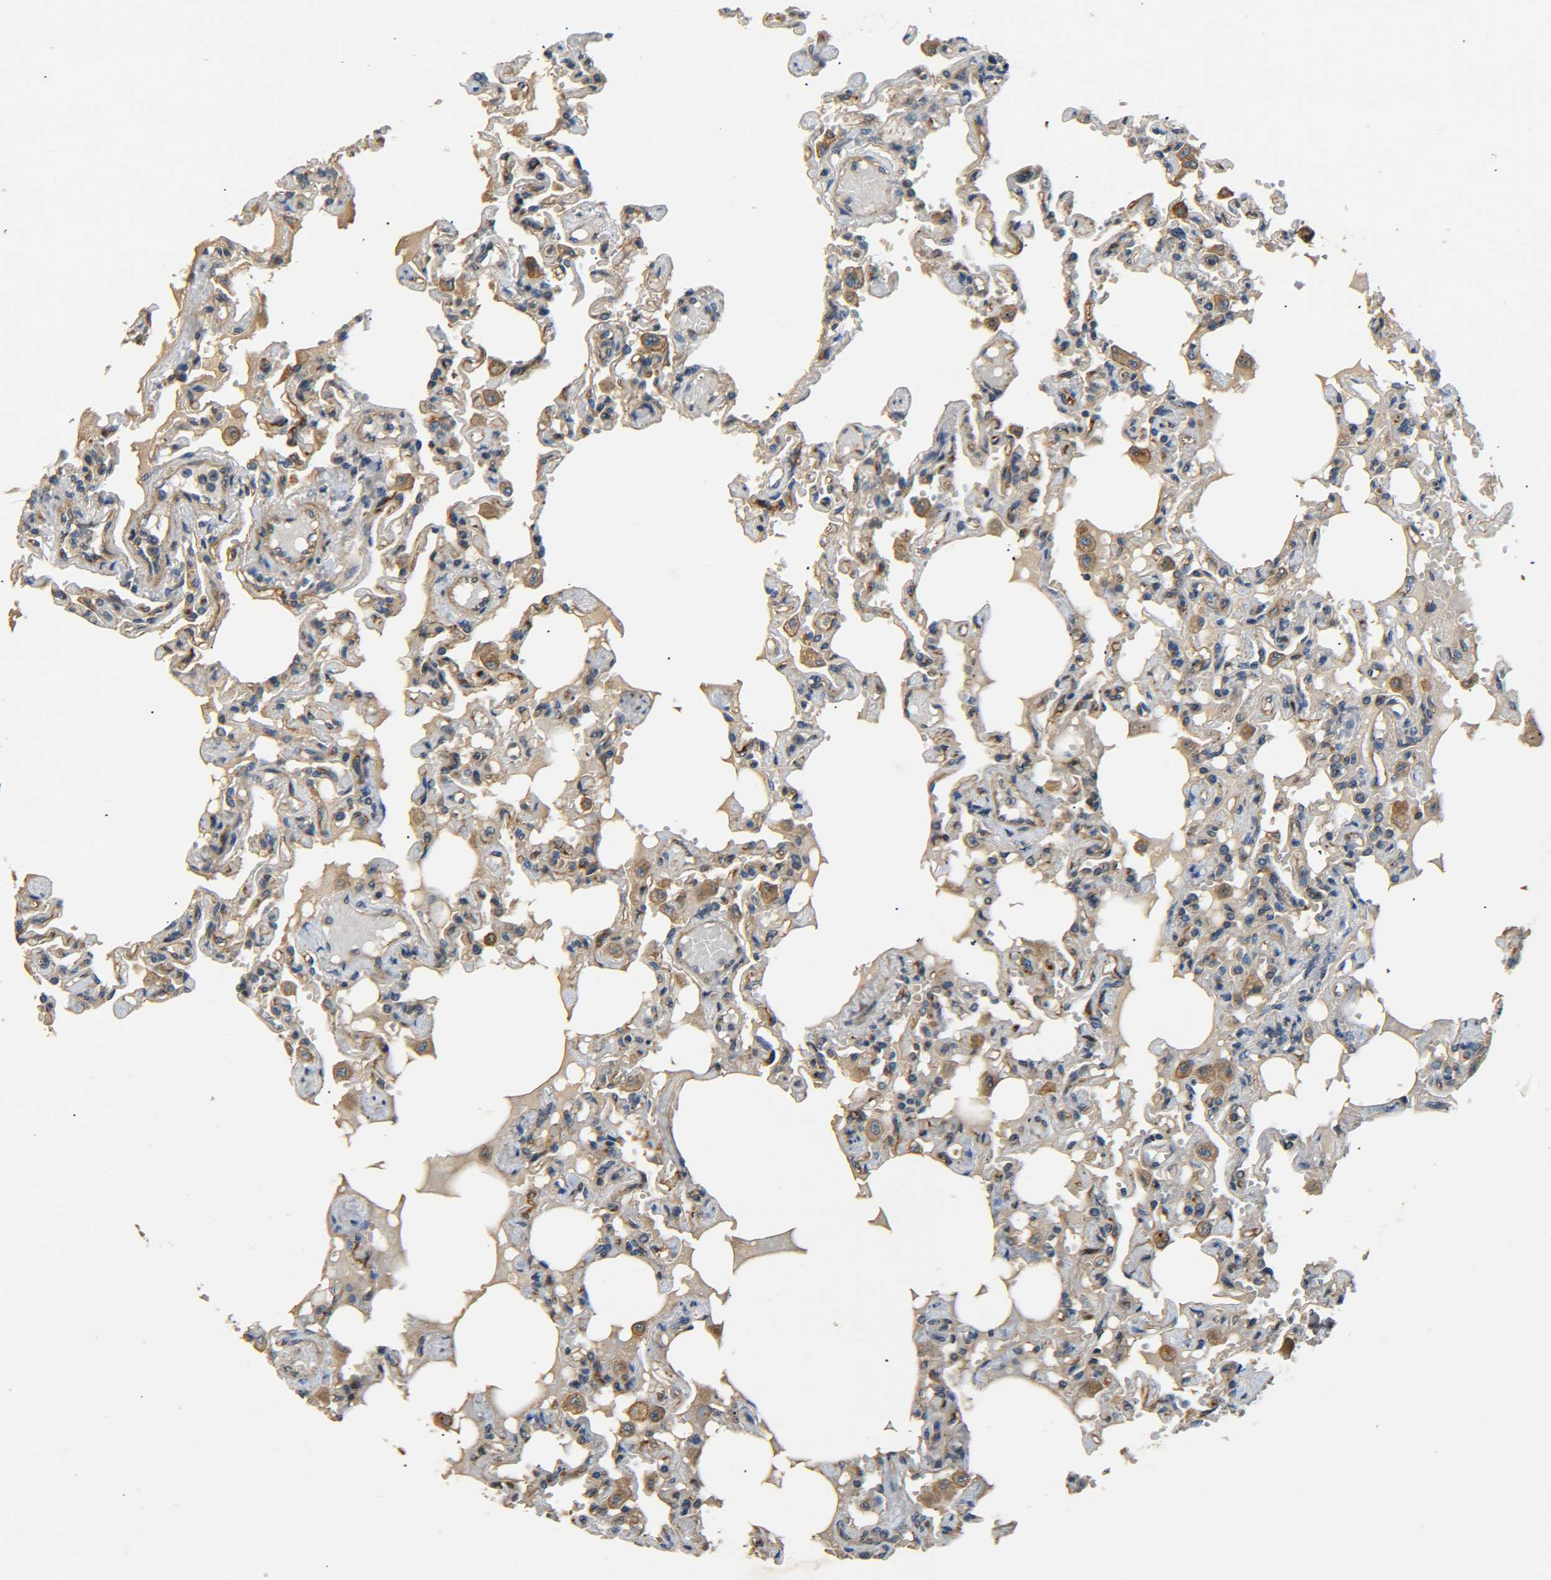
{"staining": {"intensity": "moderate", "quantity": ">75%", "location": "cytoplasmic/membranous"}, "tissue": "lung", "cell_type": "Alveolar cells", "image_type": "normal", "snomed": [{"axis": "morphology", "description": "Normal tissue, NOS"}, {"axis": "topography", "description": "Lung"}], "caption": "DAB immunohistochemical staining of benign human lung demonstrates moderate cytoplasmic/membranous protein staining in approximately >75% of alveolar cells.", "gene": "LRCH3", "patient": {"sex": "male", "age": 21}}